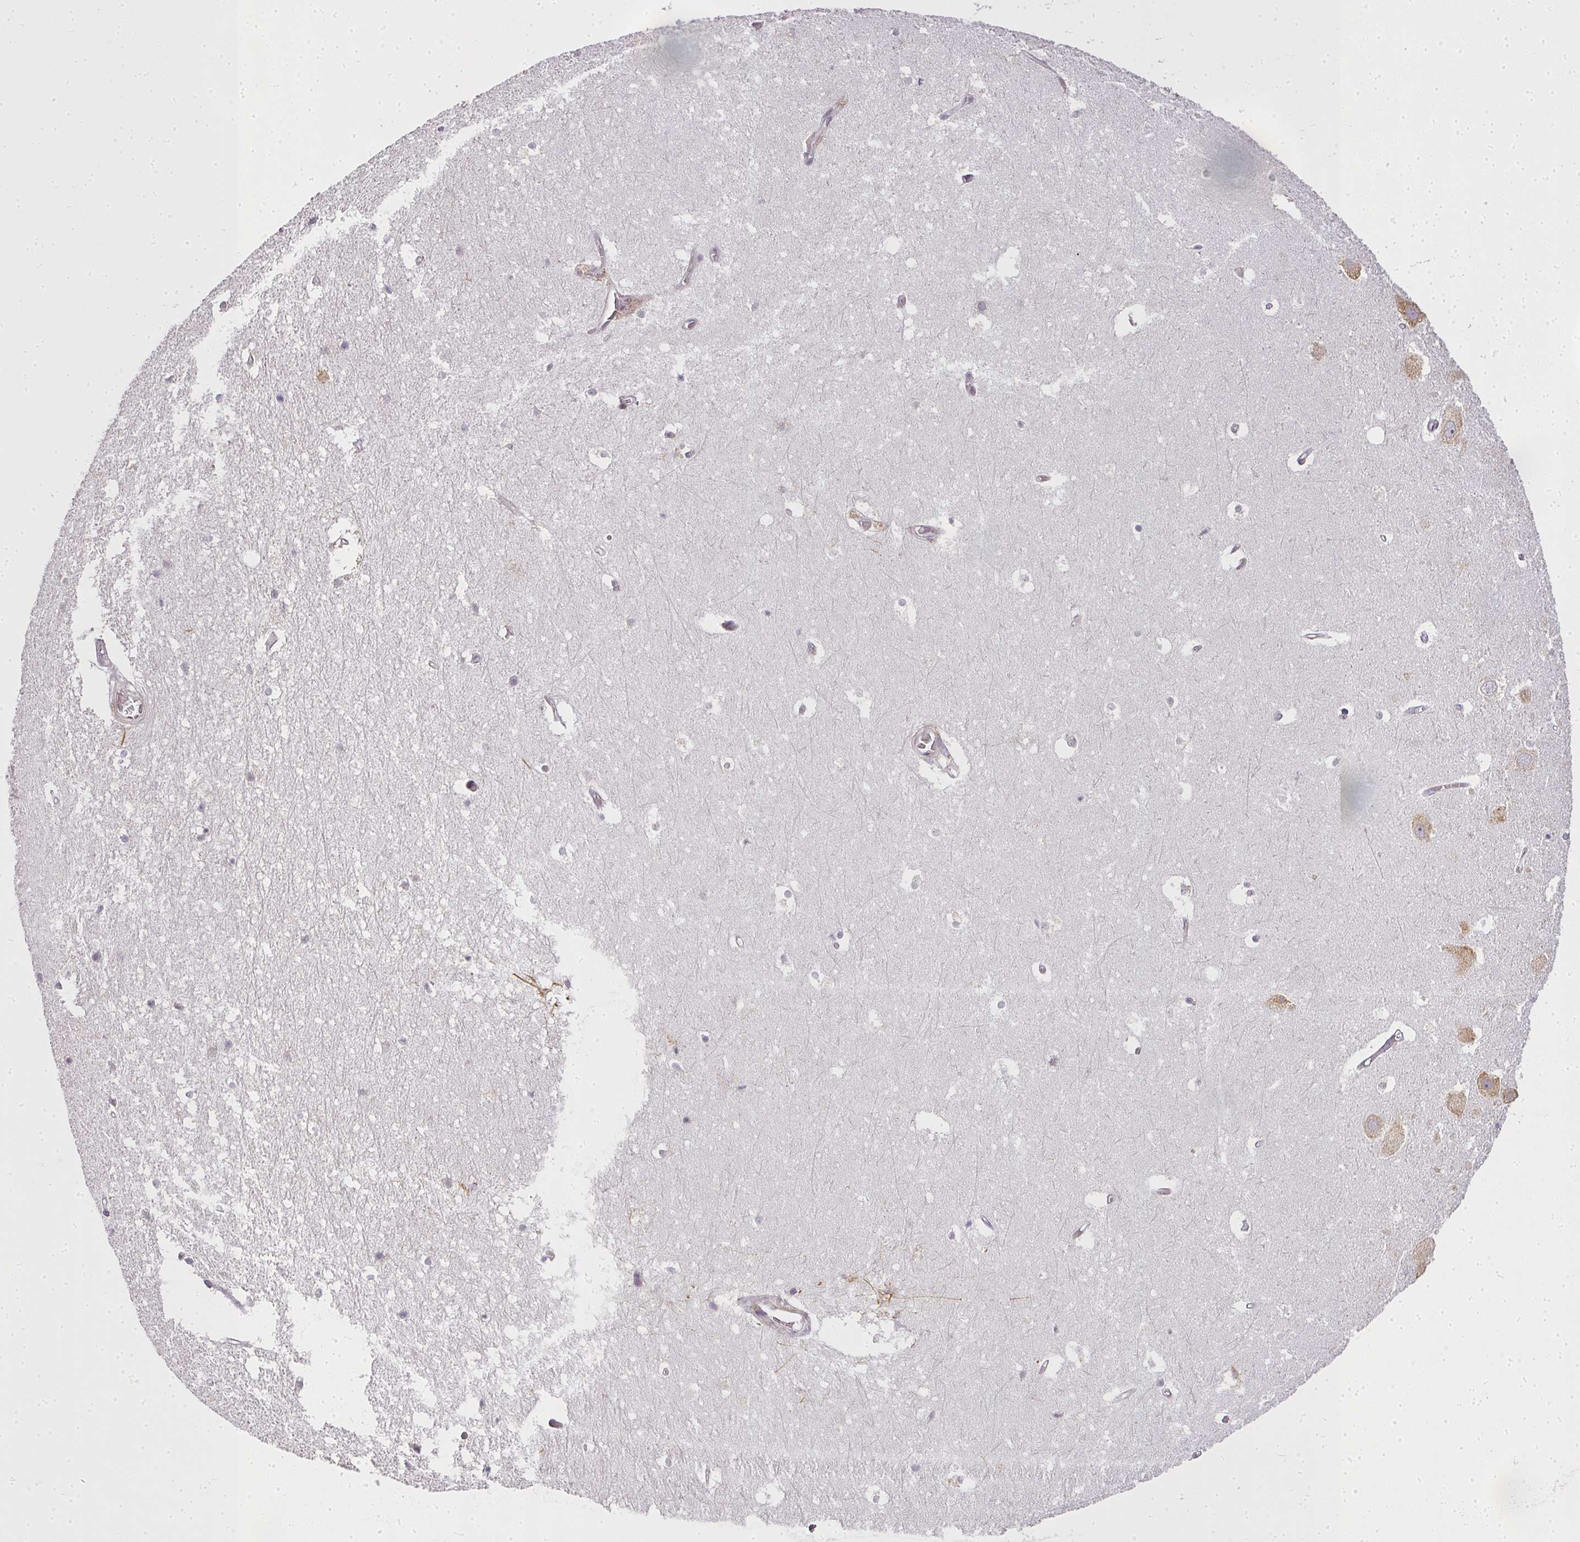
{"staining": {"intensity": "negative", "quantity": "none", "location": "none"}, "tissue": "hippocampus", "cell_type": "Glial cells", "image_type": "normal", "snomed": [{"axis": "morphology", "description": "Normal tissue, NOS"}, {"axis": "topography", "description": "Hippocampus"}], "caption": "Immunohistochemical staining of benign hippocampus exhibits no significant expression in glial cells.", "gene": "MED19", "patient": {"sex": "female", "age": 52}}